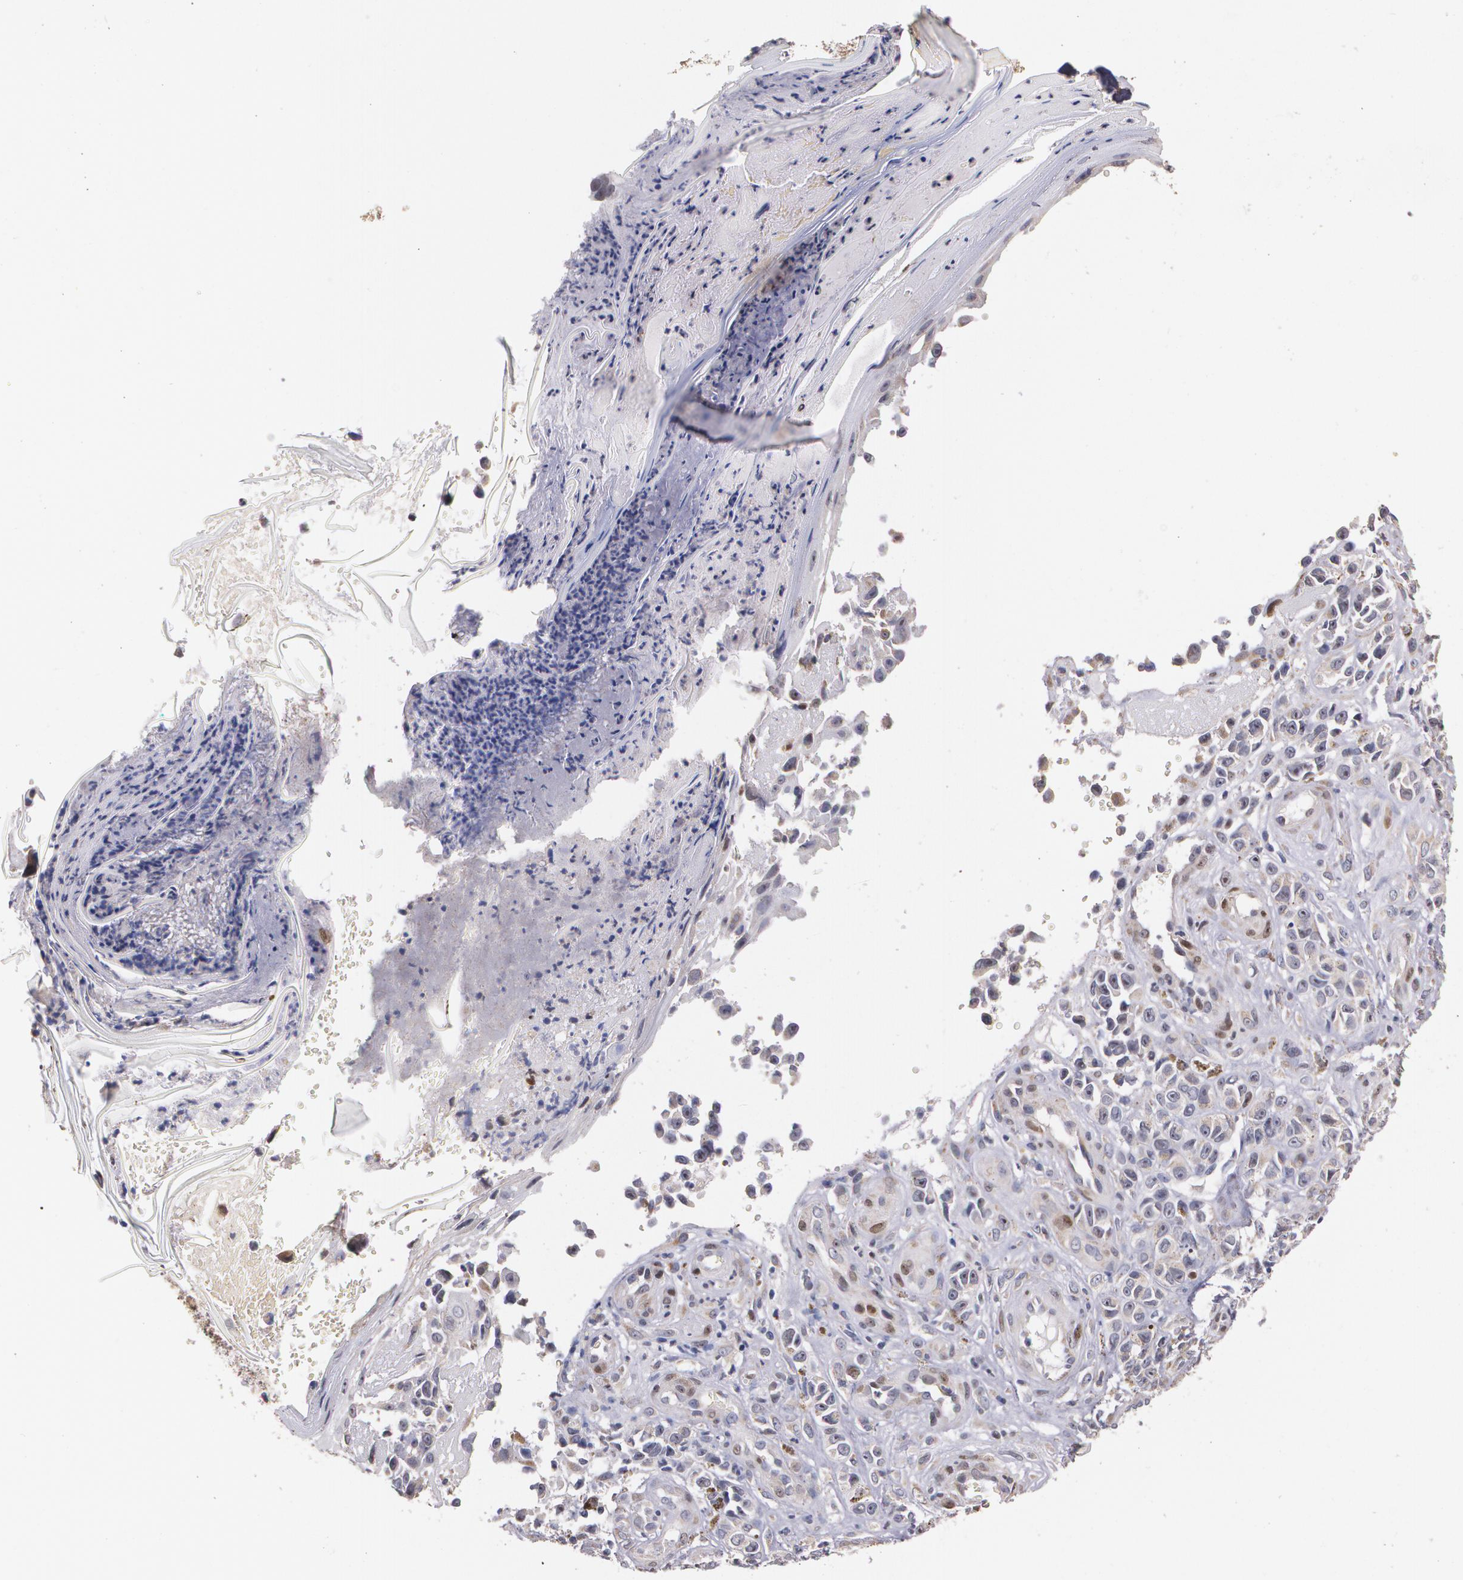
{"staining": {"intensity": "moderate", "quantity": "25%-75%", "location": "cytoplasmic/membranous,nuclear"}, "tissue": "melanoma", "cell_type": "Tumor cells", "image_type": "cancer", "snomed": [{"axis": "morphology", "description": "Malignant melanoma, NOS"}, {"axis": "topography", "description": "Skin"}], "caption": "Immunohistochemistry (DAB (3,3'-diaminobenzidine)) staining of human malignant melanoma demonstrates moderate cytoplasmic/membranous and nuclear protein staining in approximately 25%-75% of tumor cells.", "gene": "ATF3", "patient": {"sex": "female", "age": 82}}